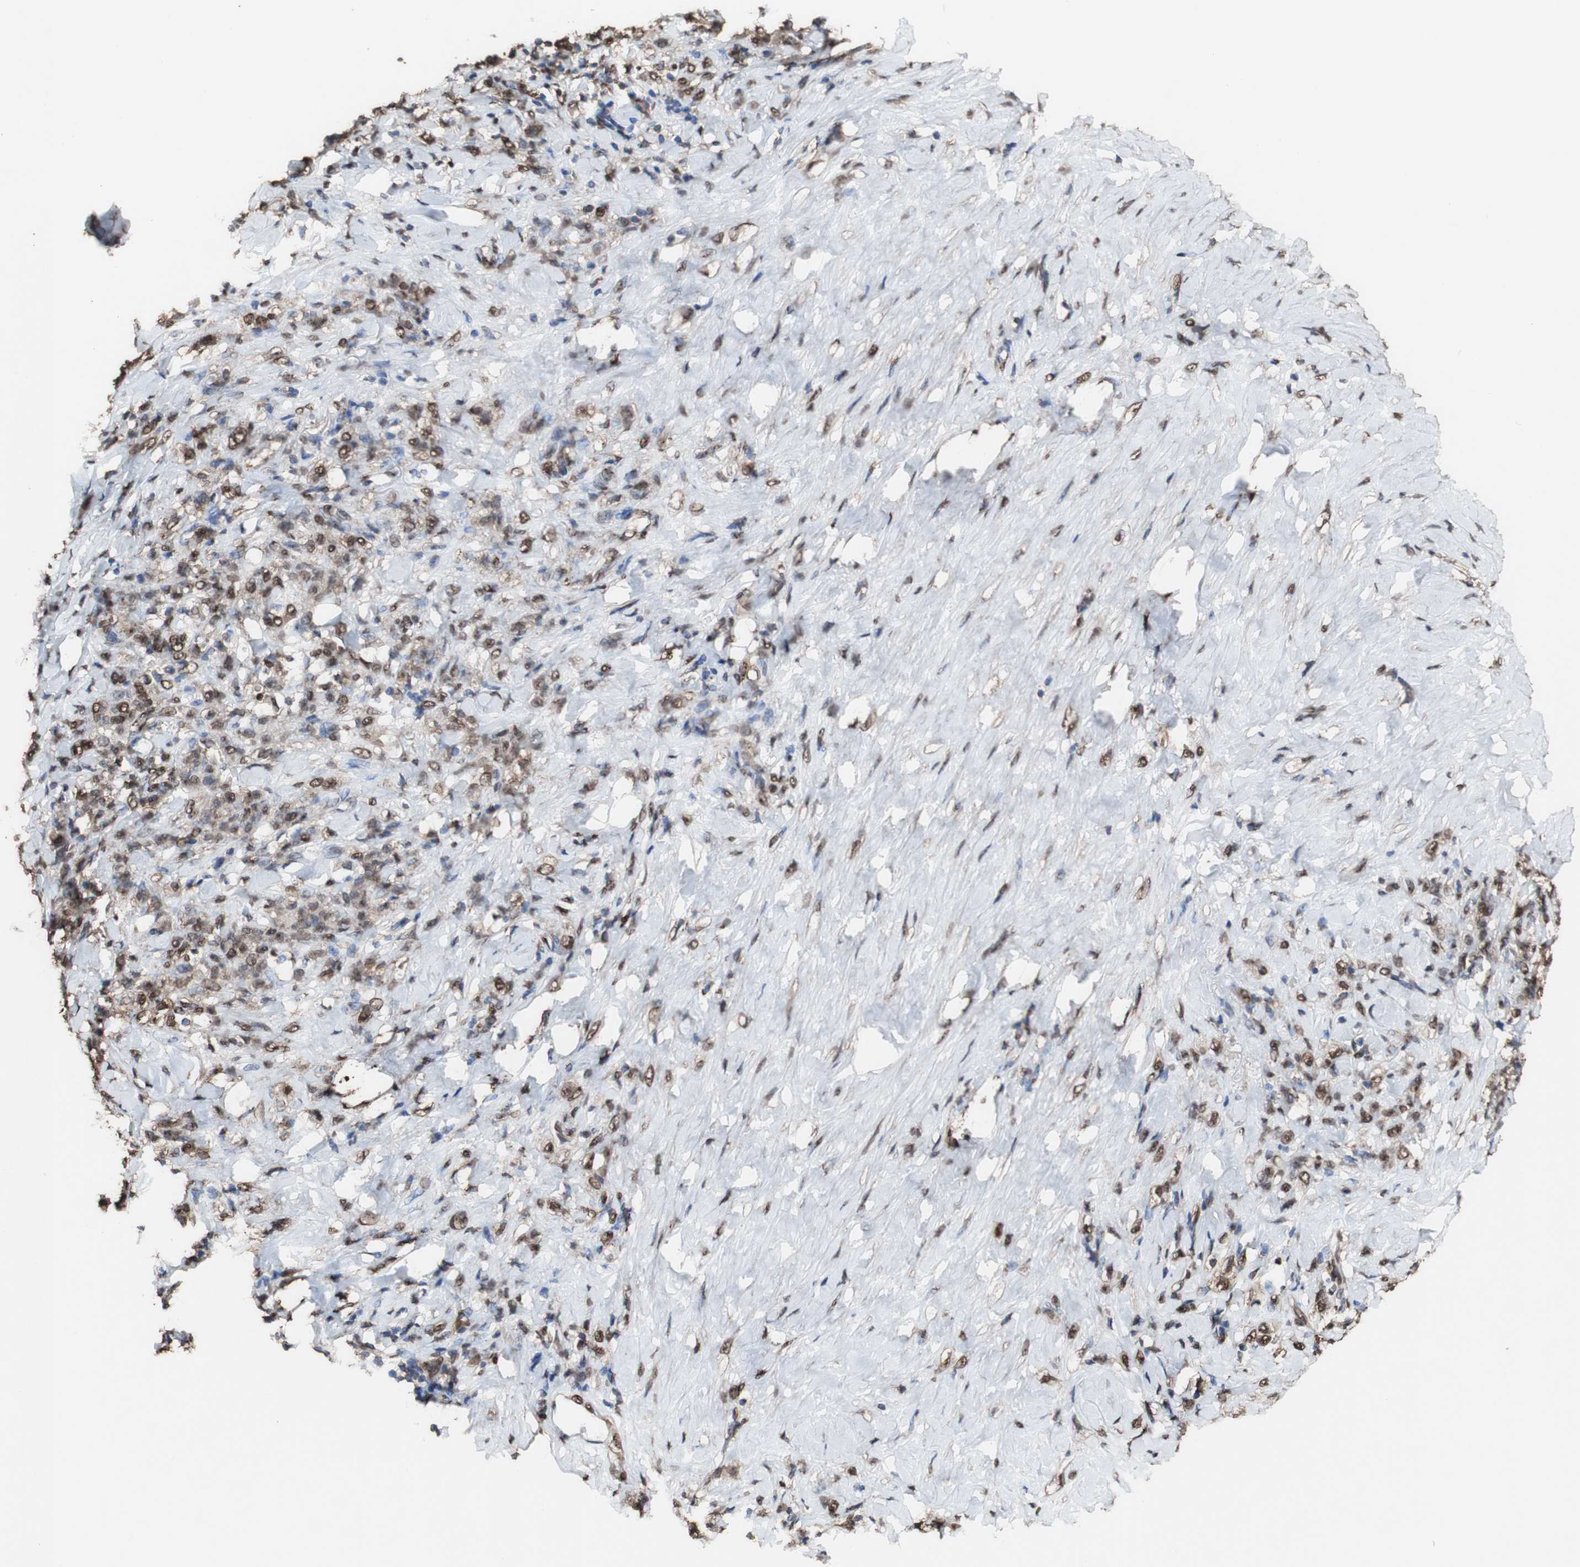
{"staining": {"intensity": "moderate", "quantity": ">75%", "location": "cytoplasmic/membranous,nuclear"}, "tissue": "stomach cancer", "cell_type": "Tumor cells", "image_type": "cancer", "snomed": [{"axis": "morphology", "description": "Adenocarcinoma, NOS"}, {"axis": "topography", "description": "Stomach"}], "caption": "Immunohistochemical staining of stomach cancer exhibits medium levels of moderate cytoplasmic/membranous and nuclear protein staining in about >75% of tumor cells.", "gene": "PIDD1", "patient": {"sex": "male", "age": 82}}